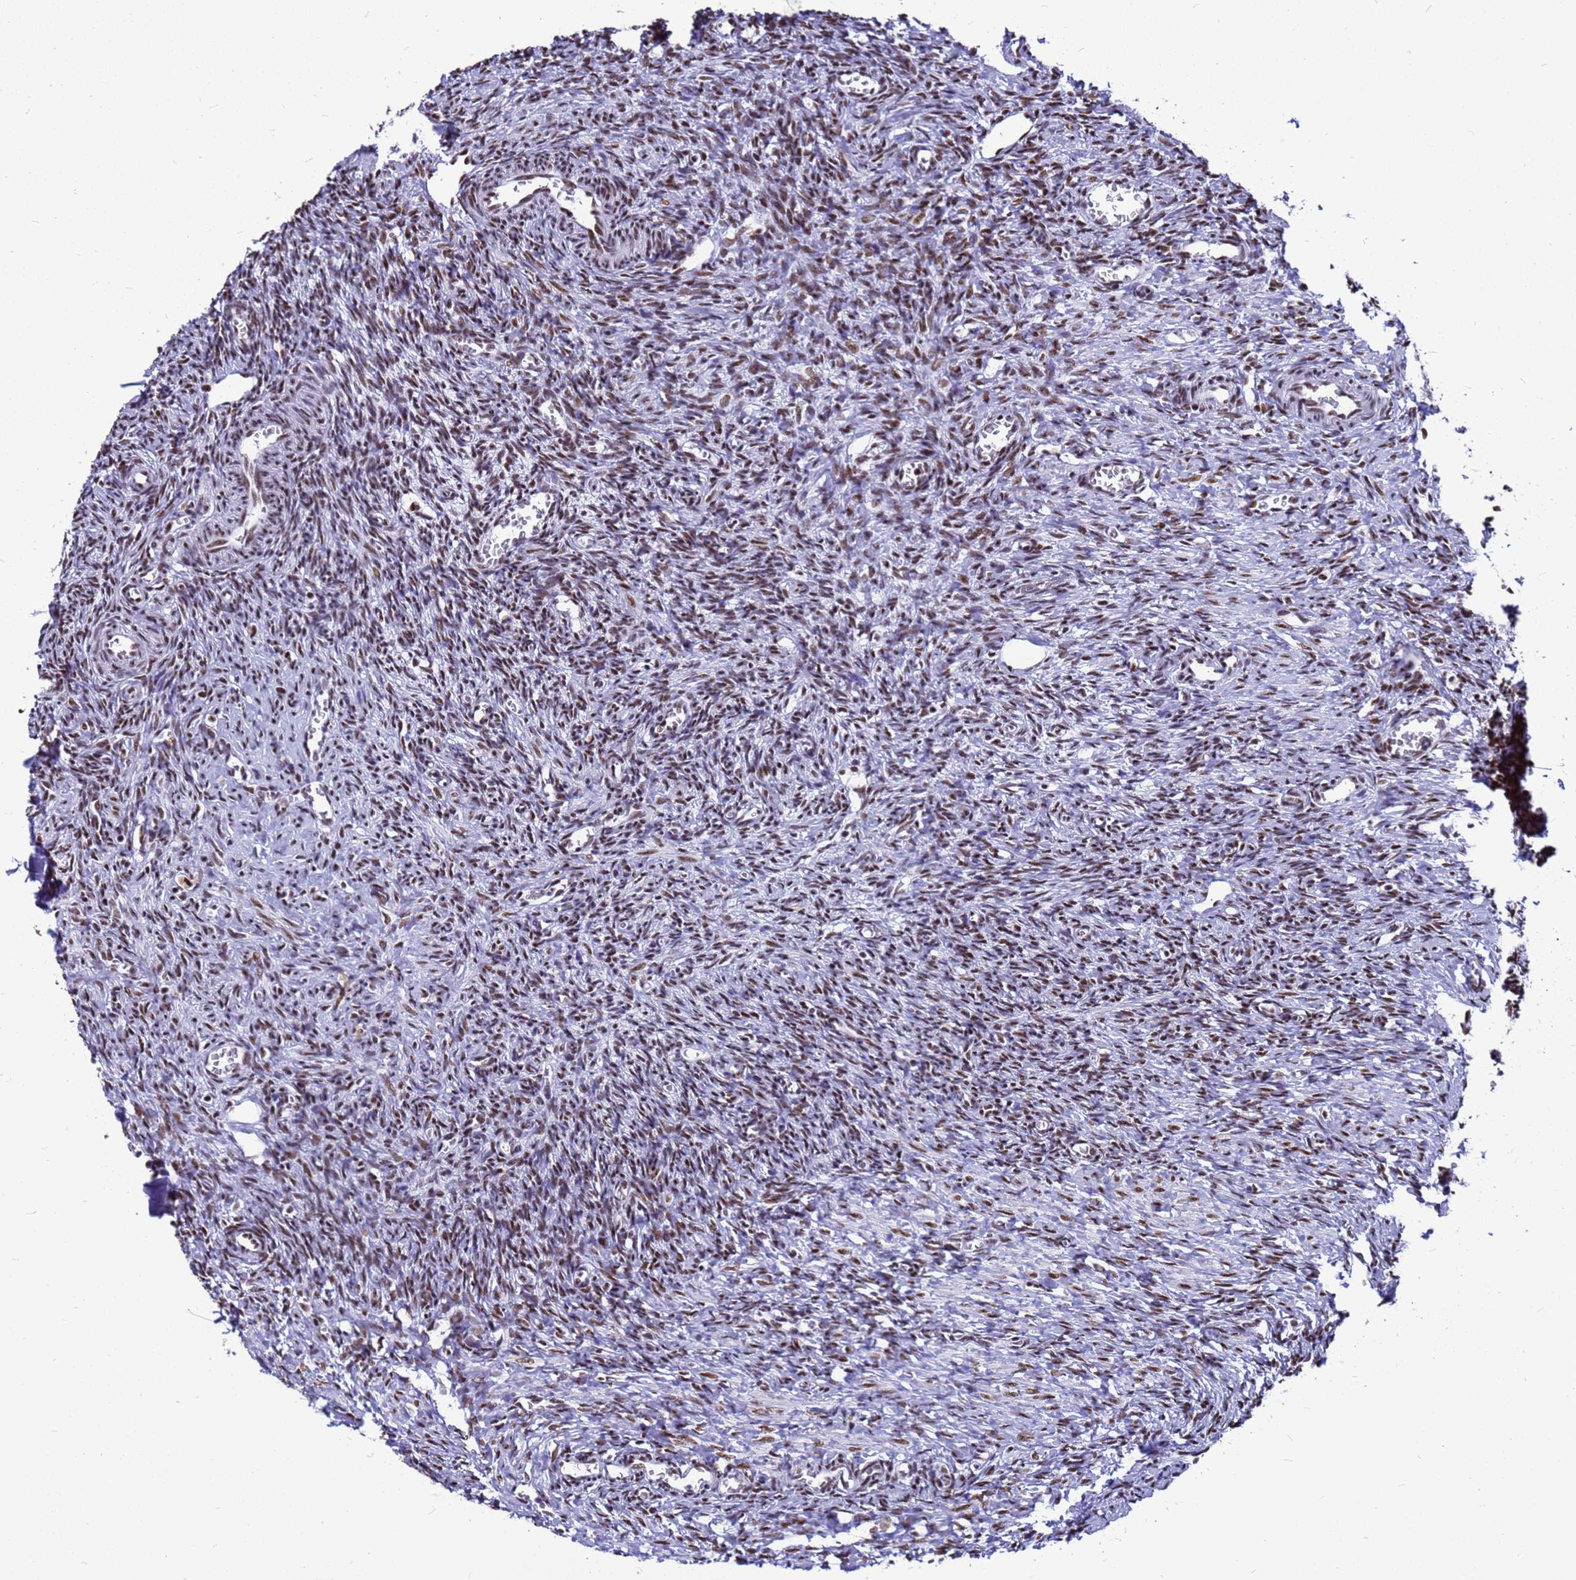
{"staining": {"intensity": "strong", "quantity": "25%-75%", "location": "nuclear"}, "tissue": "ovary", "cell_type": "Ovarian stroma cells", "image_type": "normal", "snomed": [{"axis": "morphology", "description": "Normal tissue, NOS"}, {"axis": "topography", "description": "Ovary"}], "caption": "Ovarian stroma cells reveal high levels of strong nuclear positivity in about 25%-75% of cells in unremarkable ovary. Ihc stains the protein of interest in brown and the nuclei are stained blue.", "gene": "SART3", "patient": {"sex": "female", "age": 27}}